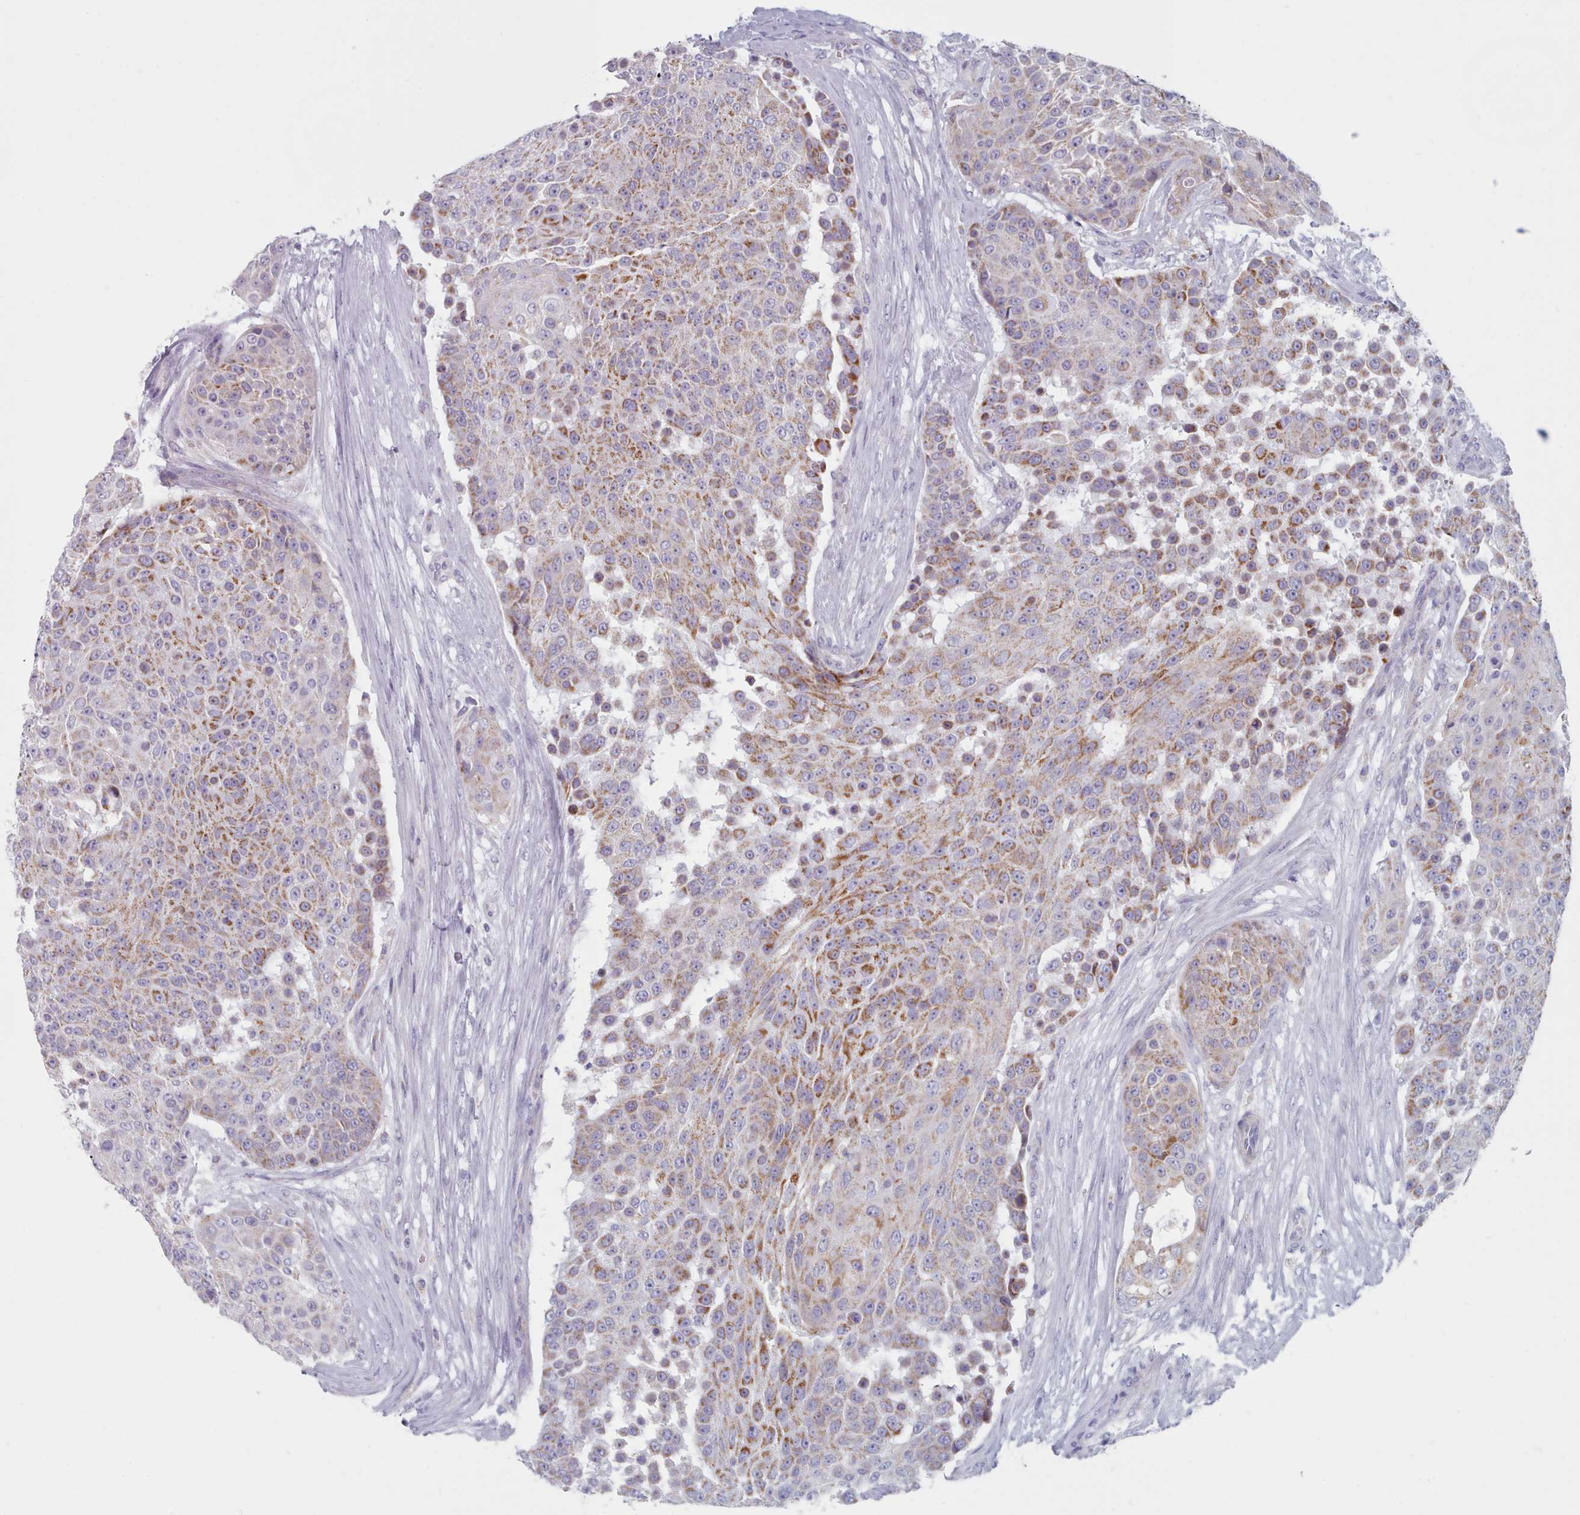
{"staining": {"intensity": "moderate", "quantity": ">75%", "location": "cytoplasmic/membranous"}, "tissue": "urothelial cancer", "cell_type": "Tumor cells", "image_type": "cancer", "snomed": [{"axis": "morphology", "description": "Urothelial carcinoma, High grade"}, {"axis": "topography", "description": "Urinary bladder"}], "caption": "Brown immunohistochemical staining in human urothelial cancer displays moderate cytoplasmic/membranous staining in about >75% of tumor cells.", "gene": "FAM170B", "patient": {"sex": "female", "age": 63}}